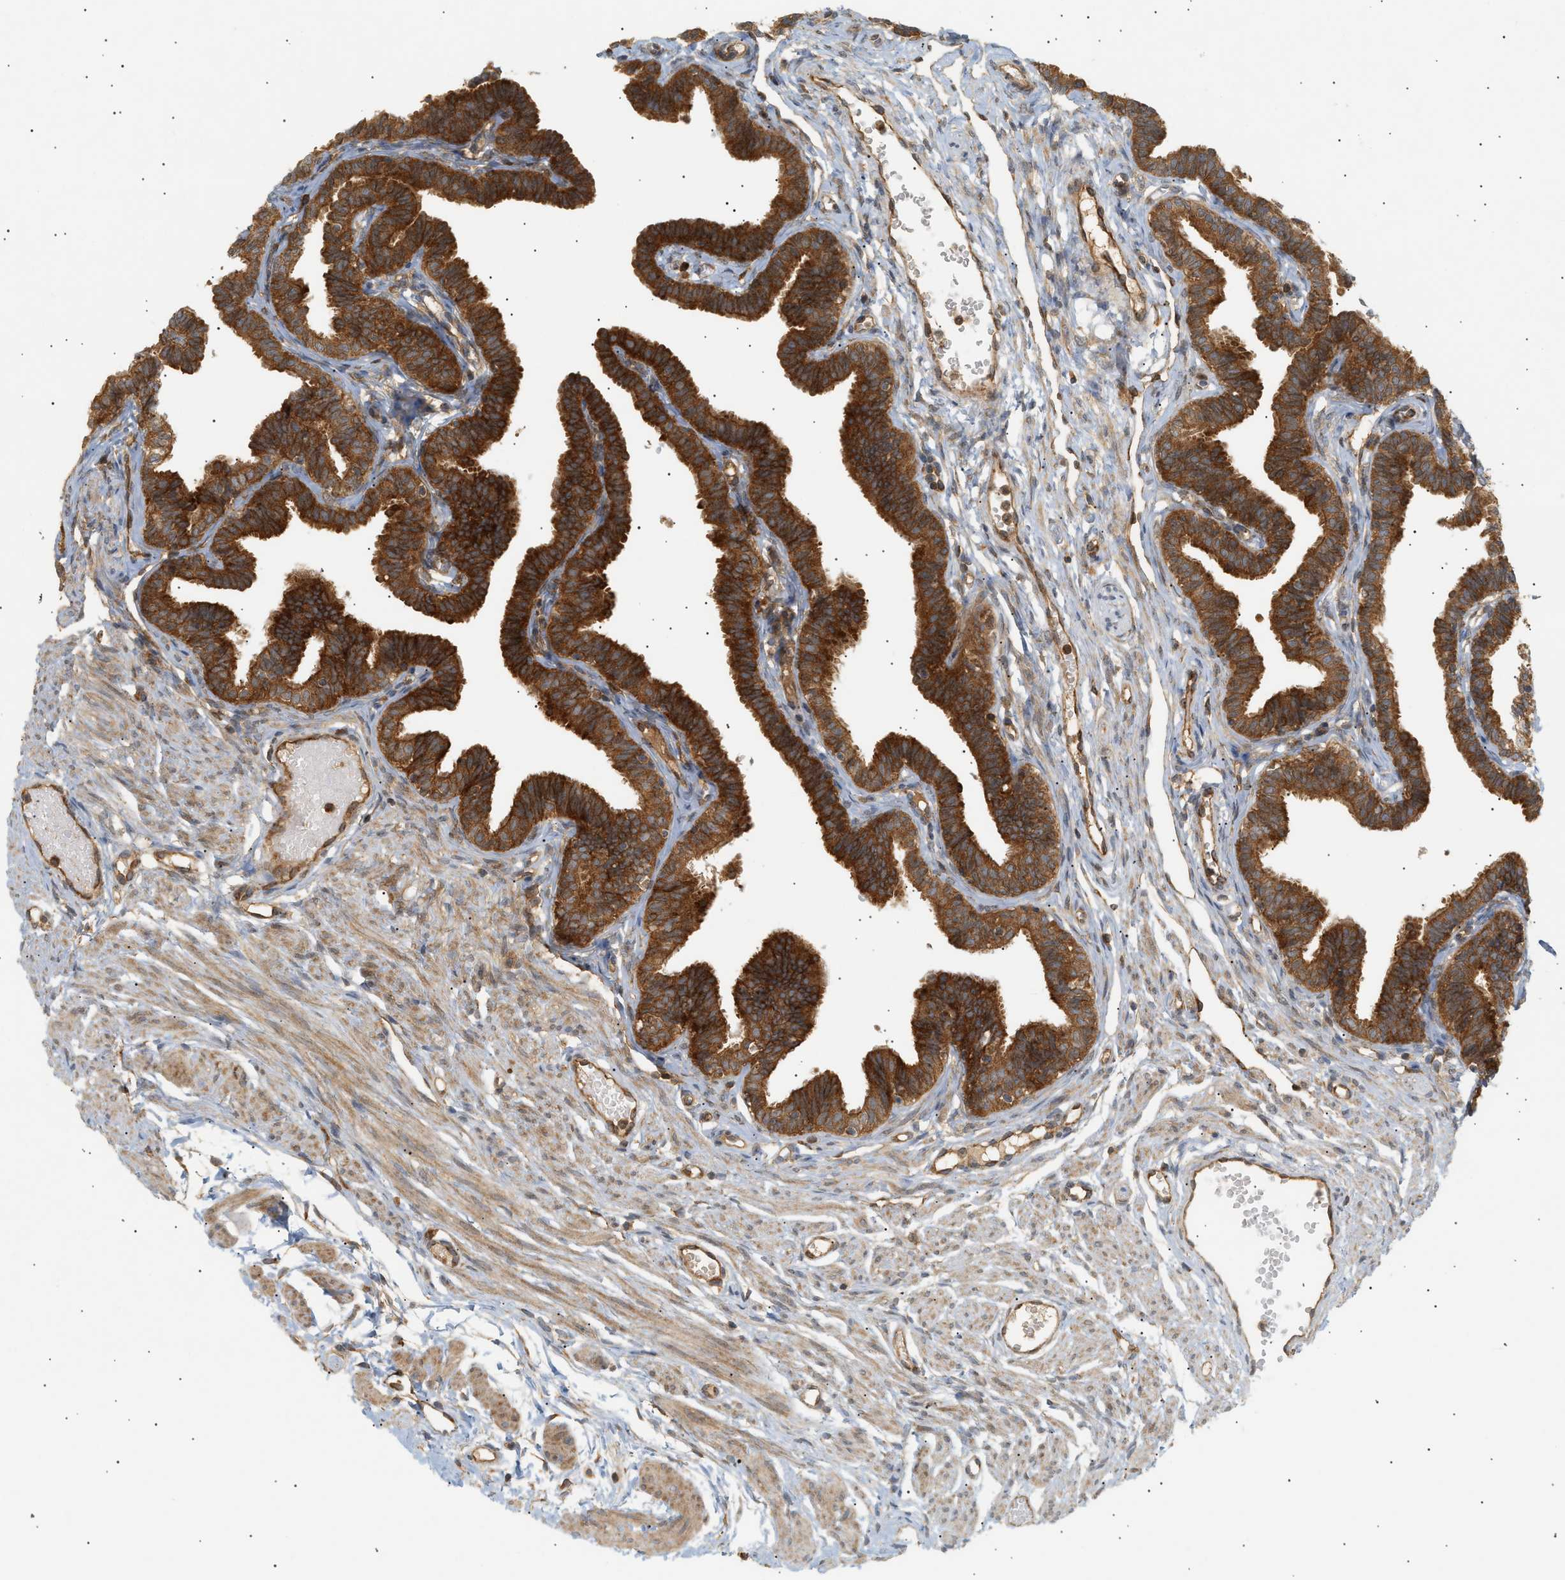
{"staining": {"intensity": "strong", "quantity": ">75%", "location": "cytoplasmic/membranous"}, "tissue": "fallopian tube", "cell_type": "Glandular cells", "image_type": "normal", "snomed": [{"axis": "morphology", "description": "Normal tissue, NOS"}, {"axis": "topography", "description": "Fallopian tube"}, {"axis": "topography", "description": "Ovary"}], "caption": "Immunohistochemical staining of unremarkable human fallopian tube exhibits high levels of strong cytoplasmic/membranous staining in approximately >75% of glandular cells. (Brightfield microscopy of DAB IHC at high magnification).", "gene": "SHC1", "patient": {"sex": "female", "age": 23}}